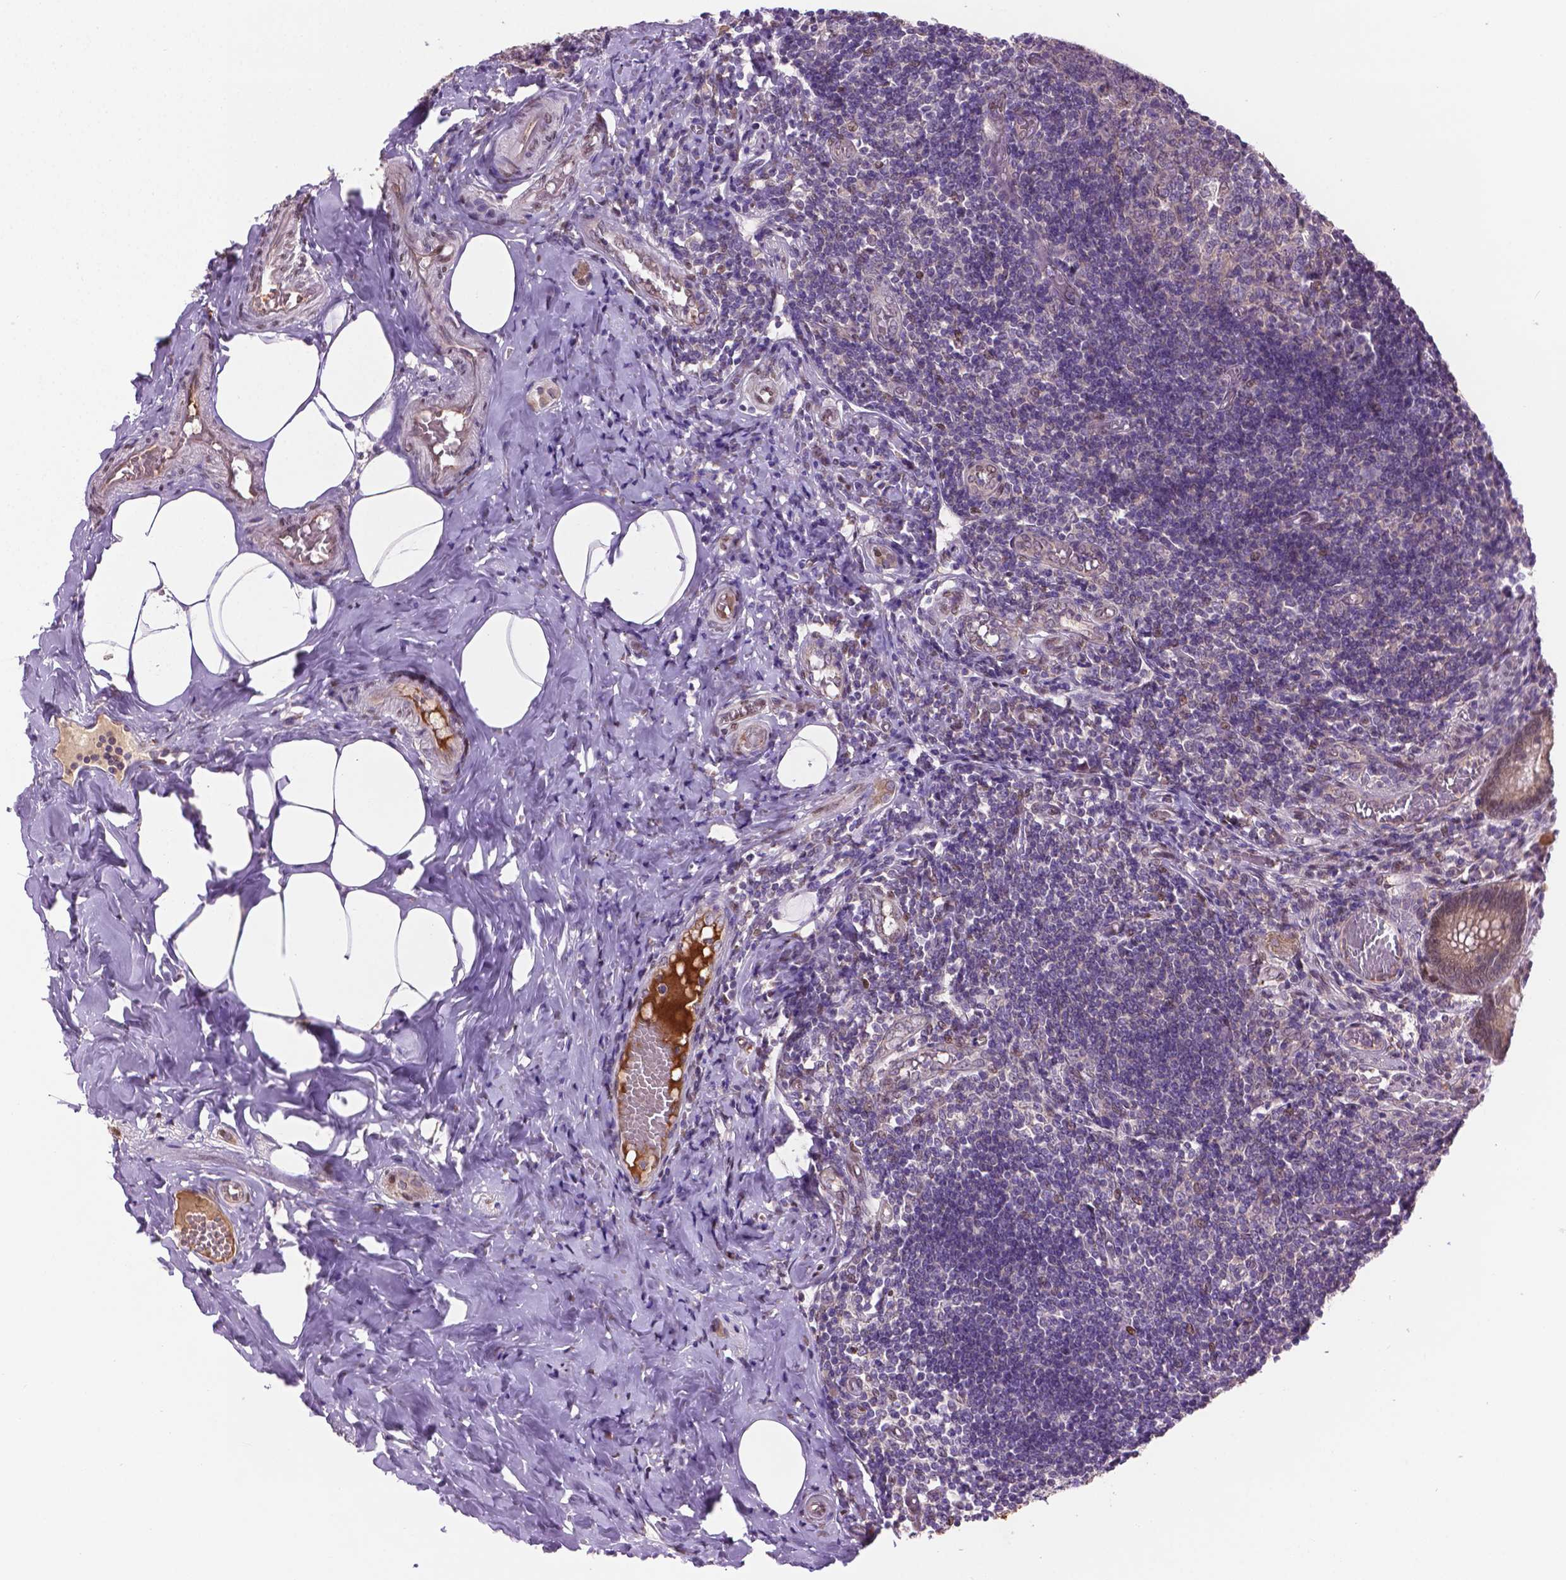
{"staining": {"intensity": "moderate", "quantity": "25%-75%", "location": "cytoplasmic/membranous"}, "tissue": "appendix", "cell_type": "Glandular cells", "image_type": "normal", "snomed": [{"axis": "morphology", "description": "Normal tissue, NOS"}, {"axis": "topography", "description": "Appendix"}], "caption": "Moderate cytoplasmic/membranous protein positivity is appreciated in about 25%-75% of glandular cells in appendix. The protein is stained brown, and the nuclei are stained in blue (DAB IHC with brightfield microscopy, high magnification).", "gene": "ENSG00000289700", "patient": {"sex": "female", "age": 32}}